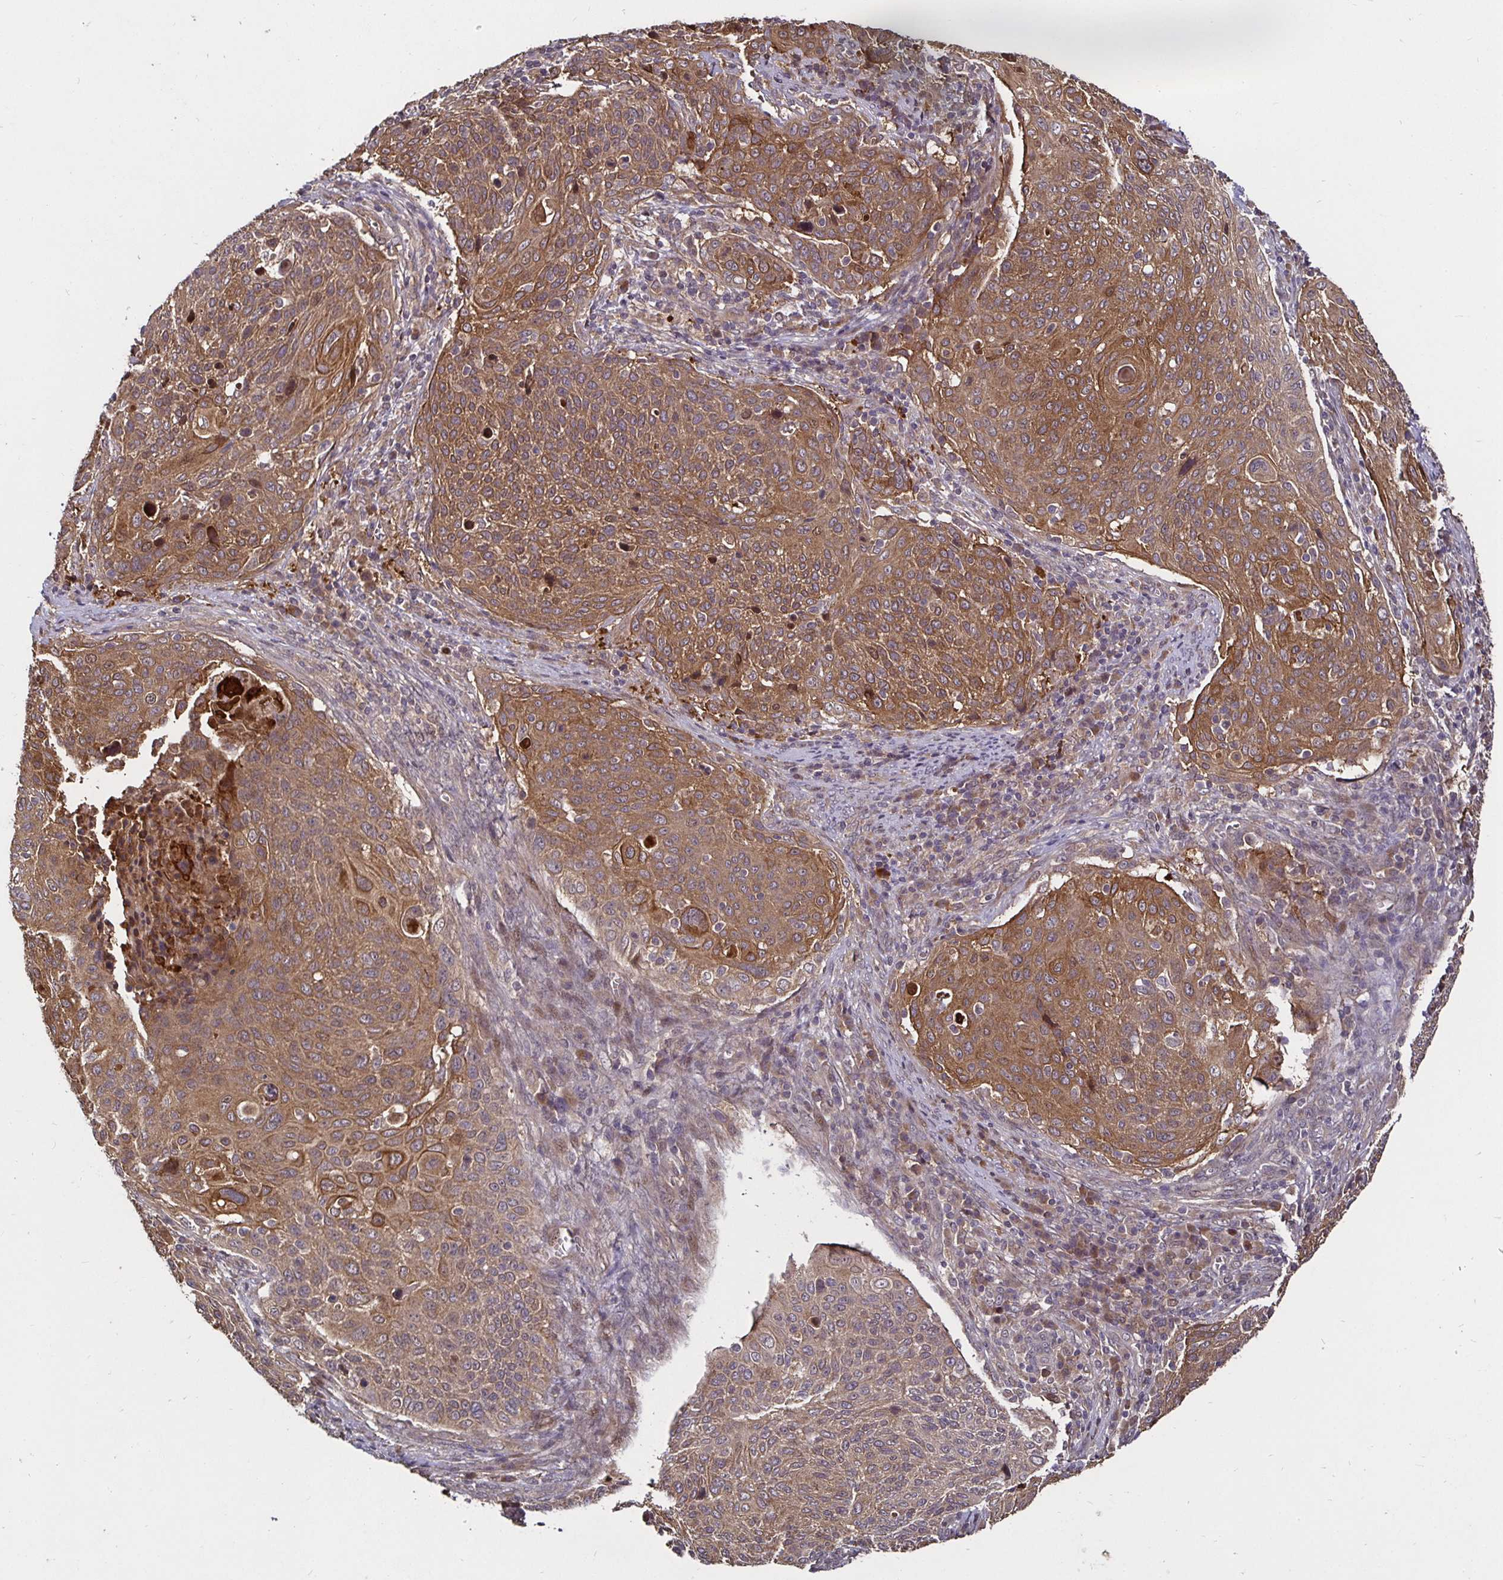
{"staining": {"intensity": "moderate", "quantity": ">75%", "location": "cytoplasmic/membranous"}, "tissue": "cervical cancer", "cell_type": "Tumor cells", "image_type": "cancer", "snomed": [{"axis": "morphology", "description": "Squamous cell carcinoma, NOS"}, {"axis": "topography", "description": "Cervix"}], "caption": "Immunohistochemistry of human cervical squamous cell carcinoma displays medium levels of moderate cytoplasmic/membranous staining in about >75% of tumor cells. Using DAB (3,3'-diaminobenzidine) (brown) and hematoxylin (blue) stains, captured at high magnification using brightfield microscopy.", "gene": "SMYD3", "patient": {"sex": "female", "age": 31}}